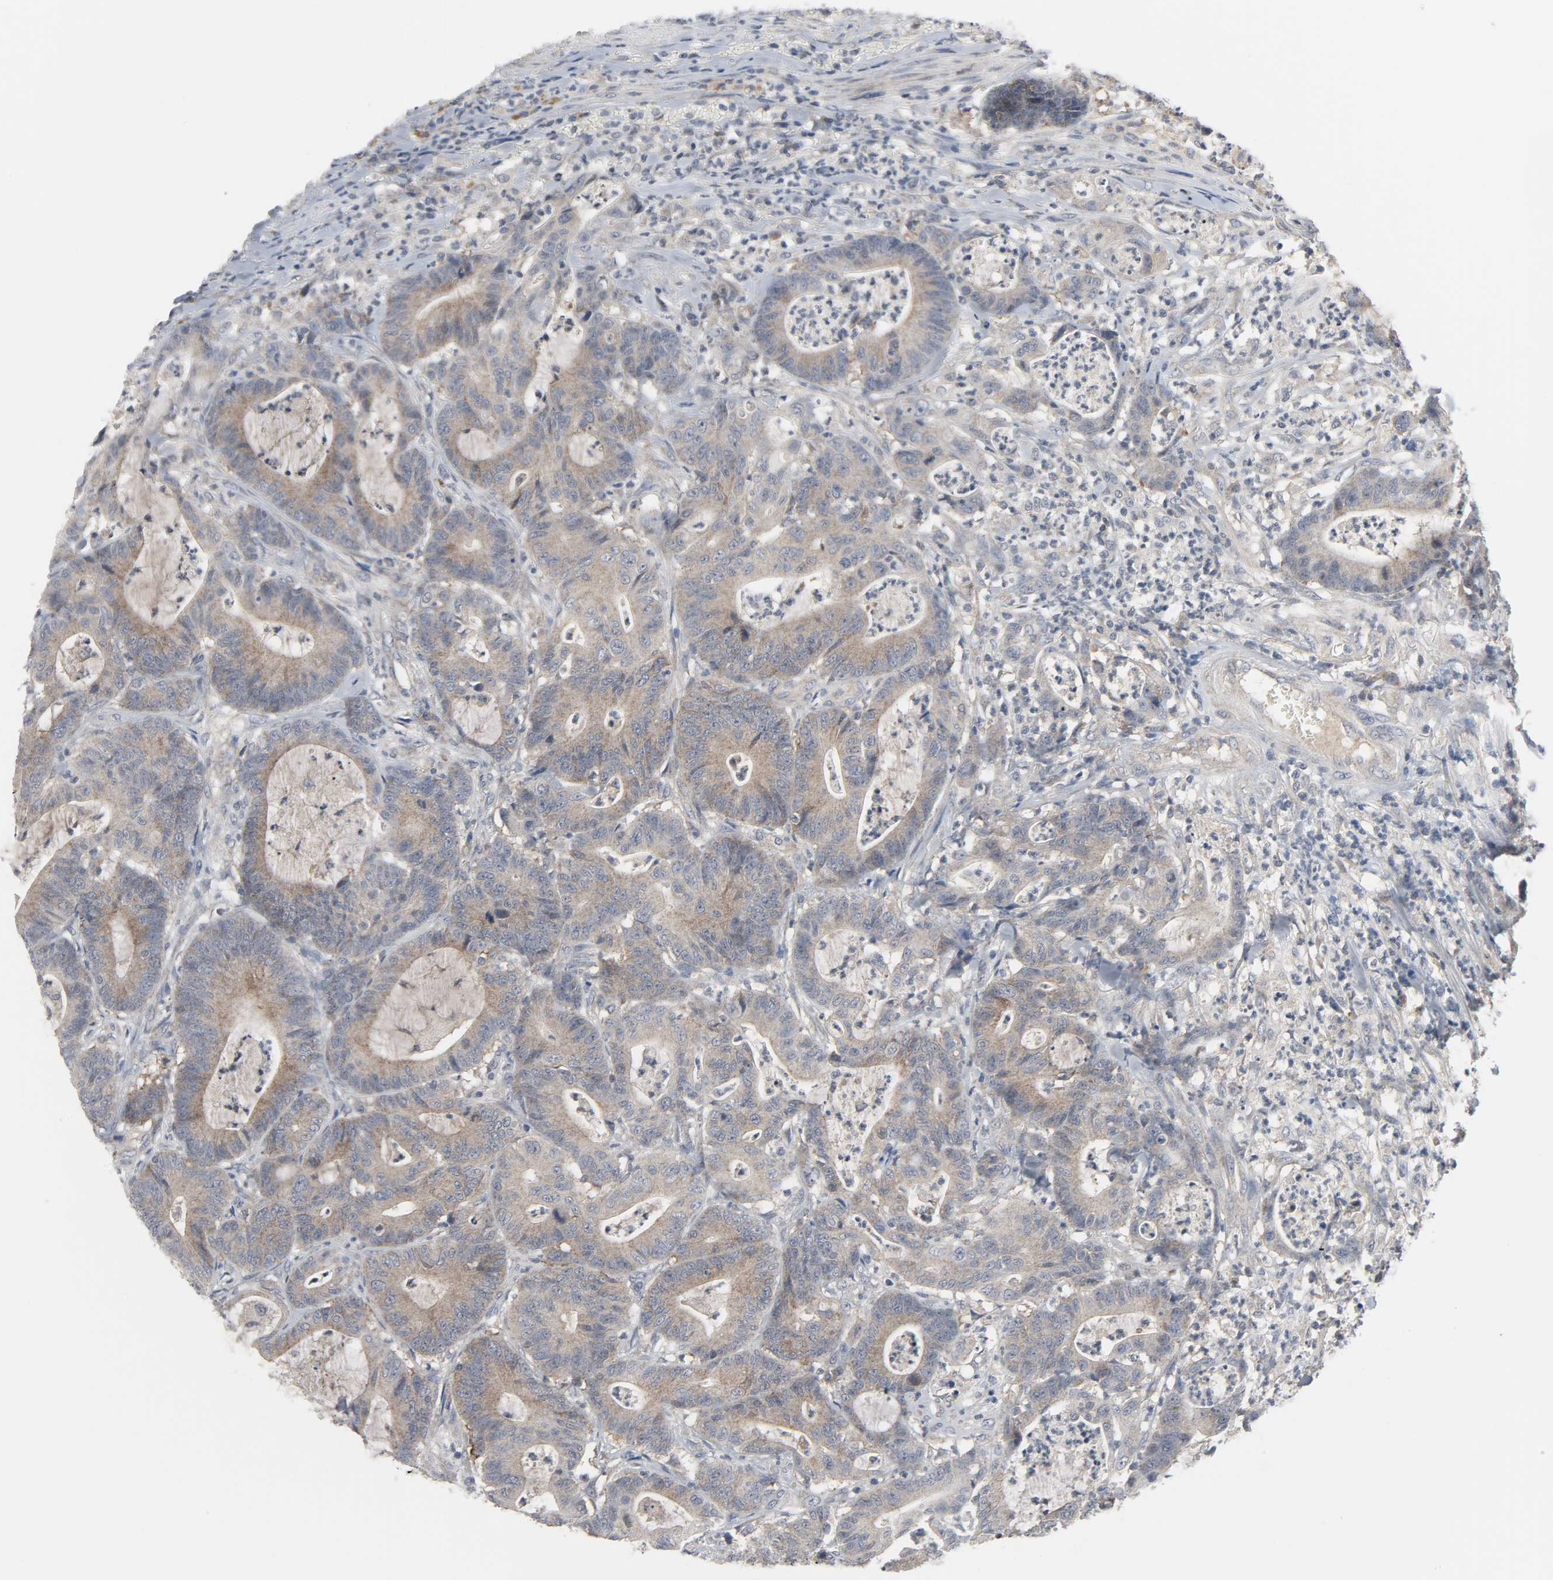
{"staining": {"intensity": "moderate", "quantity": ">75%", "location": "cytoplasmic/membranous"}, "tissue": "colorectal cancer", "cell_type": "Tumor cells", "image_type": "cancer", "snomed": [{"axis": "morphology", "description": "Adenocarcinoma, NOS"}, {"axis": "topography", "description": "Colon"}], "caption": "Protein expression analysis of human colorectal cancer reveals moderate cytoplasmic/membranous staining in approximately >75% of tumor cells. The protein is stained brown, and the nuclei are stained in blue (DAB (3,3'-diaminobenzidine) IHC with brightfield microscopy, high magnification).", "gene": "CLIP1", "patient": {"sex": "female", "age": 84}}